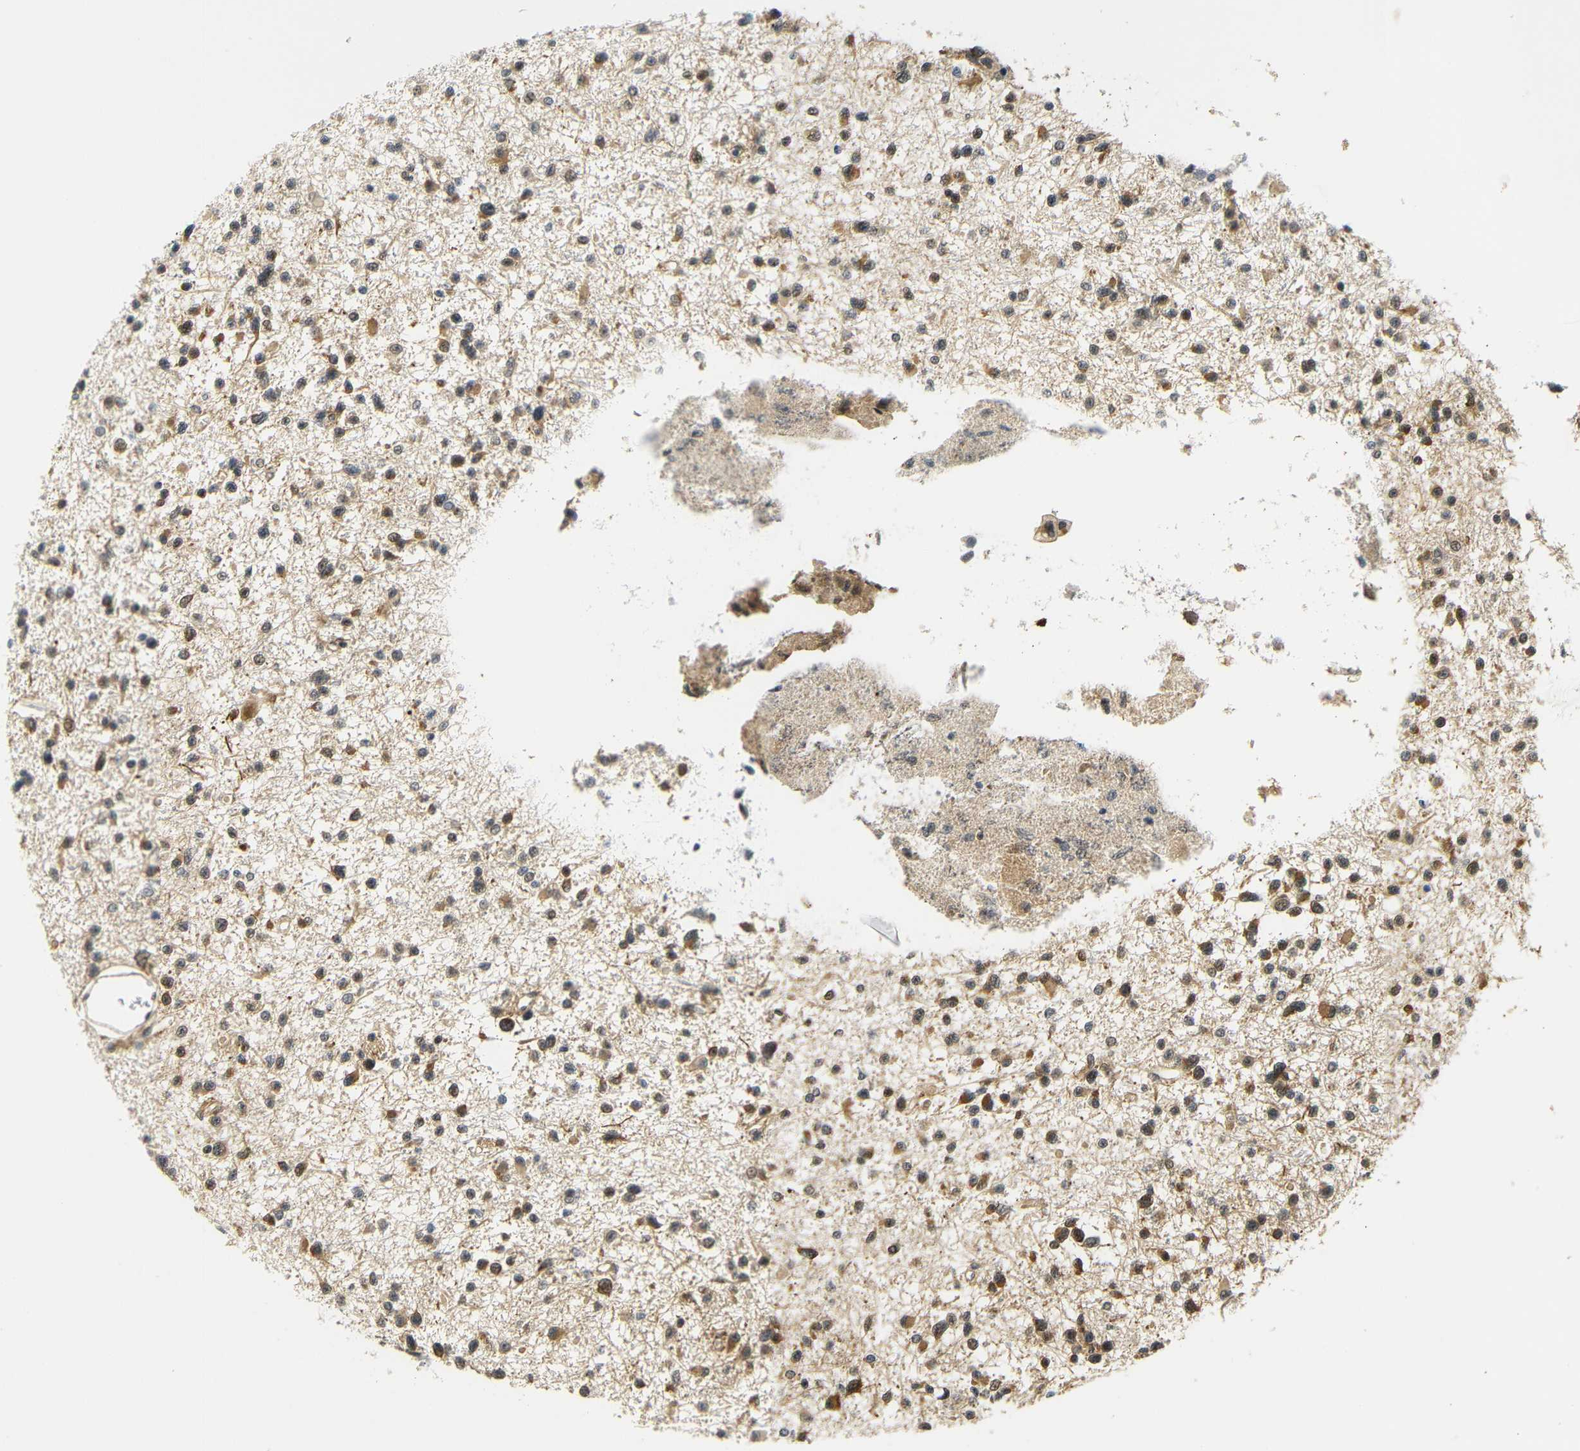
{"staining": {"intensity": "moderate", "quantity": ">75%", "location": "cytoplasmic/membranous,nuclear"}, "tissue": "glioma", "cell_type": "Tumor cells", "image_type": "cancer", "snomed": [{"axis": "morphology", "description": "Glioma, malignant, Low grade"}, {"axis": "topography", "description": "Brain"}], "caption": "Brown immunohistochemical staining in human glioma demonstrates moderate cytoplasmic/membranous and nuclear positivity in about >75% of tumor cells.", "gene": "GJA5", "patient": {"sex": "female", "age": 22}}